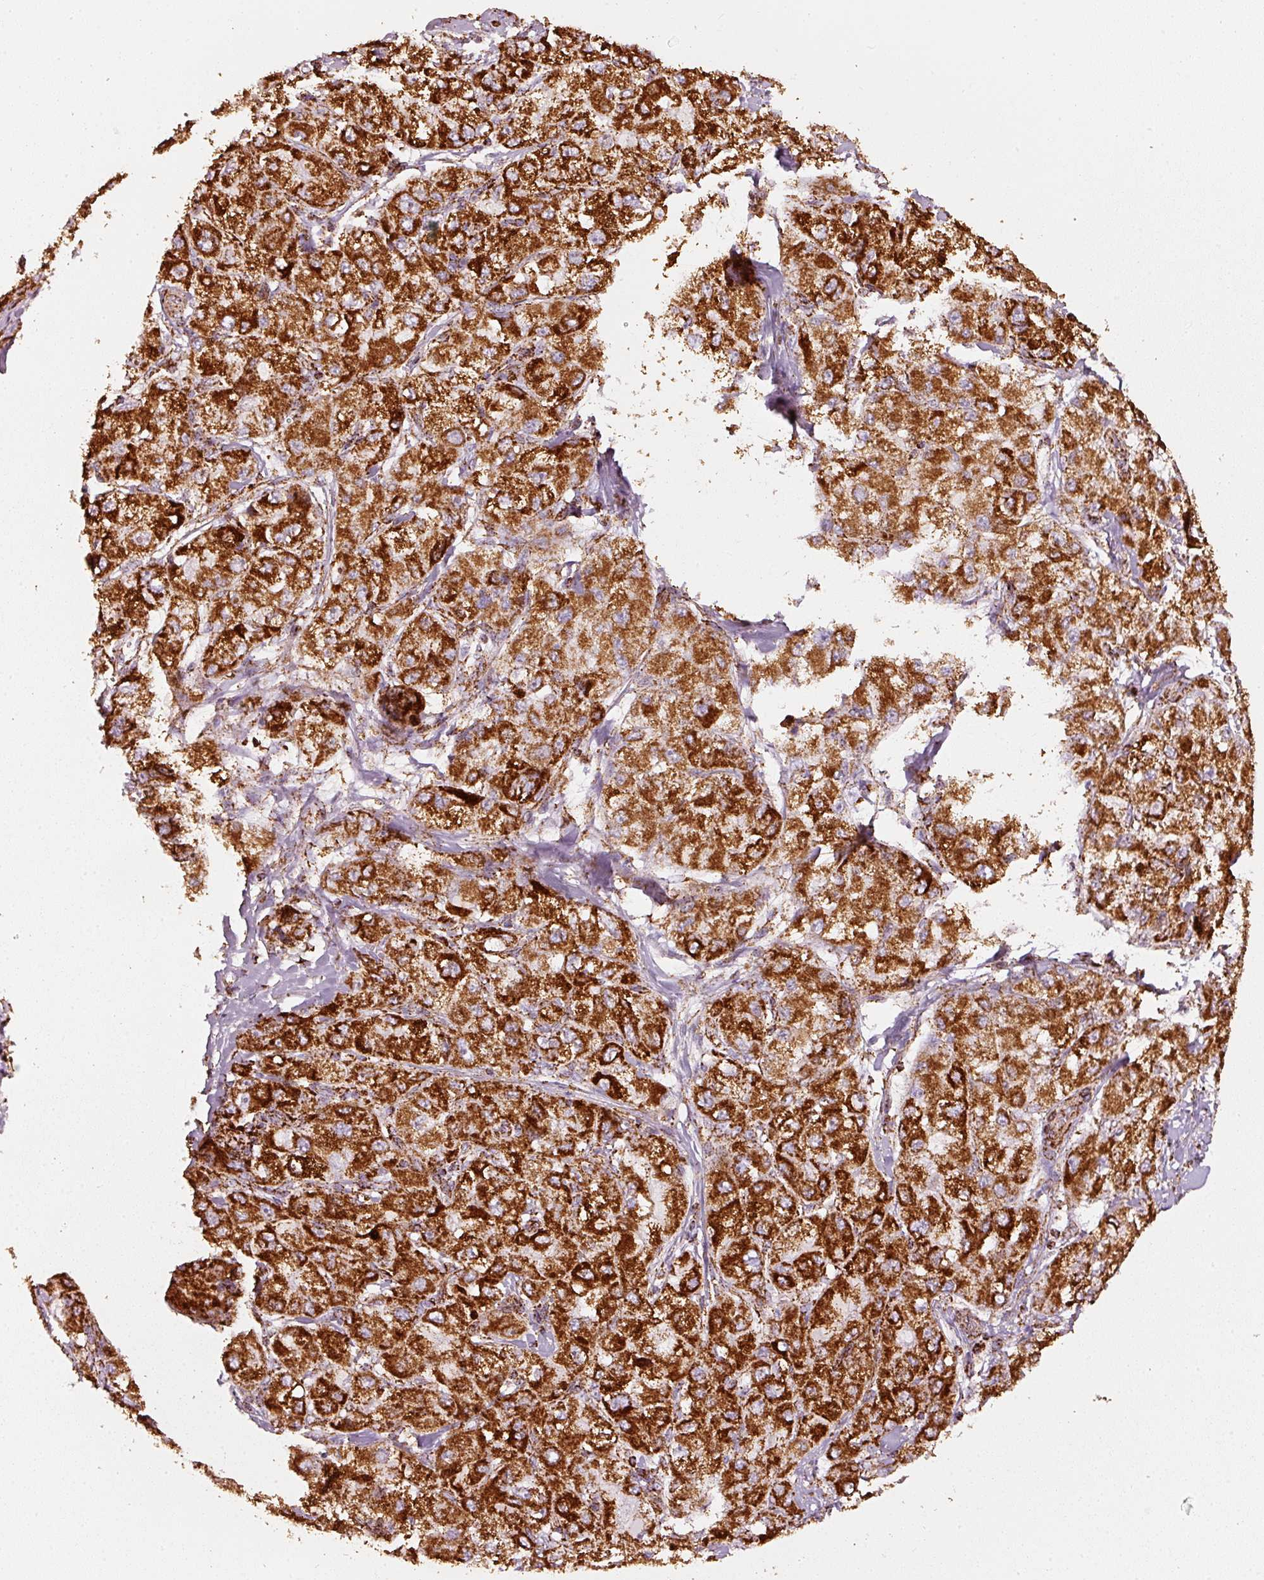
{"staining": {"intensity": "strong", "quantity": ">75%", "location": "cytoplasmic/membranous"}, "tissue": "liver cancer", "cell_type": "Tumor cells", "image_type": "cancer", "snomed": [{"axis": "morphology", "description": "Carcinoma, Hepatocellular, NOS"}, {"axis": "topography", "description": "Liver"}], "caption": "Liver cancer stained with a protein marker demonstrates strong staining in tumor cells.", "gene": "UQCRC1", "patient": {"sex": "male", "age": 80}}